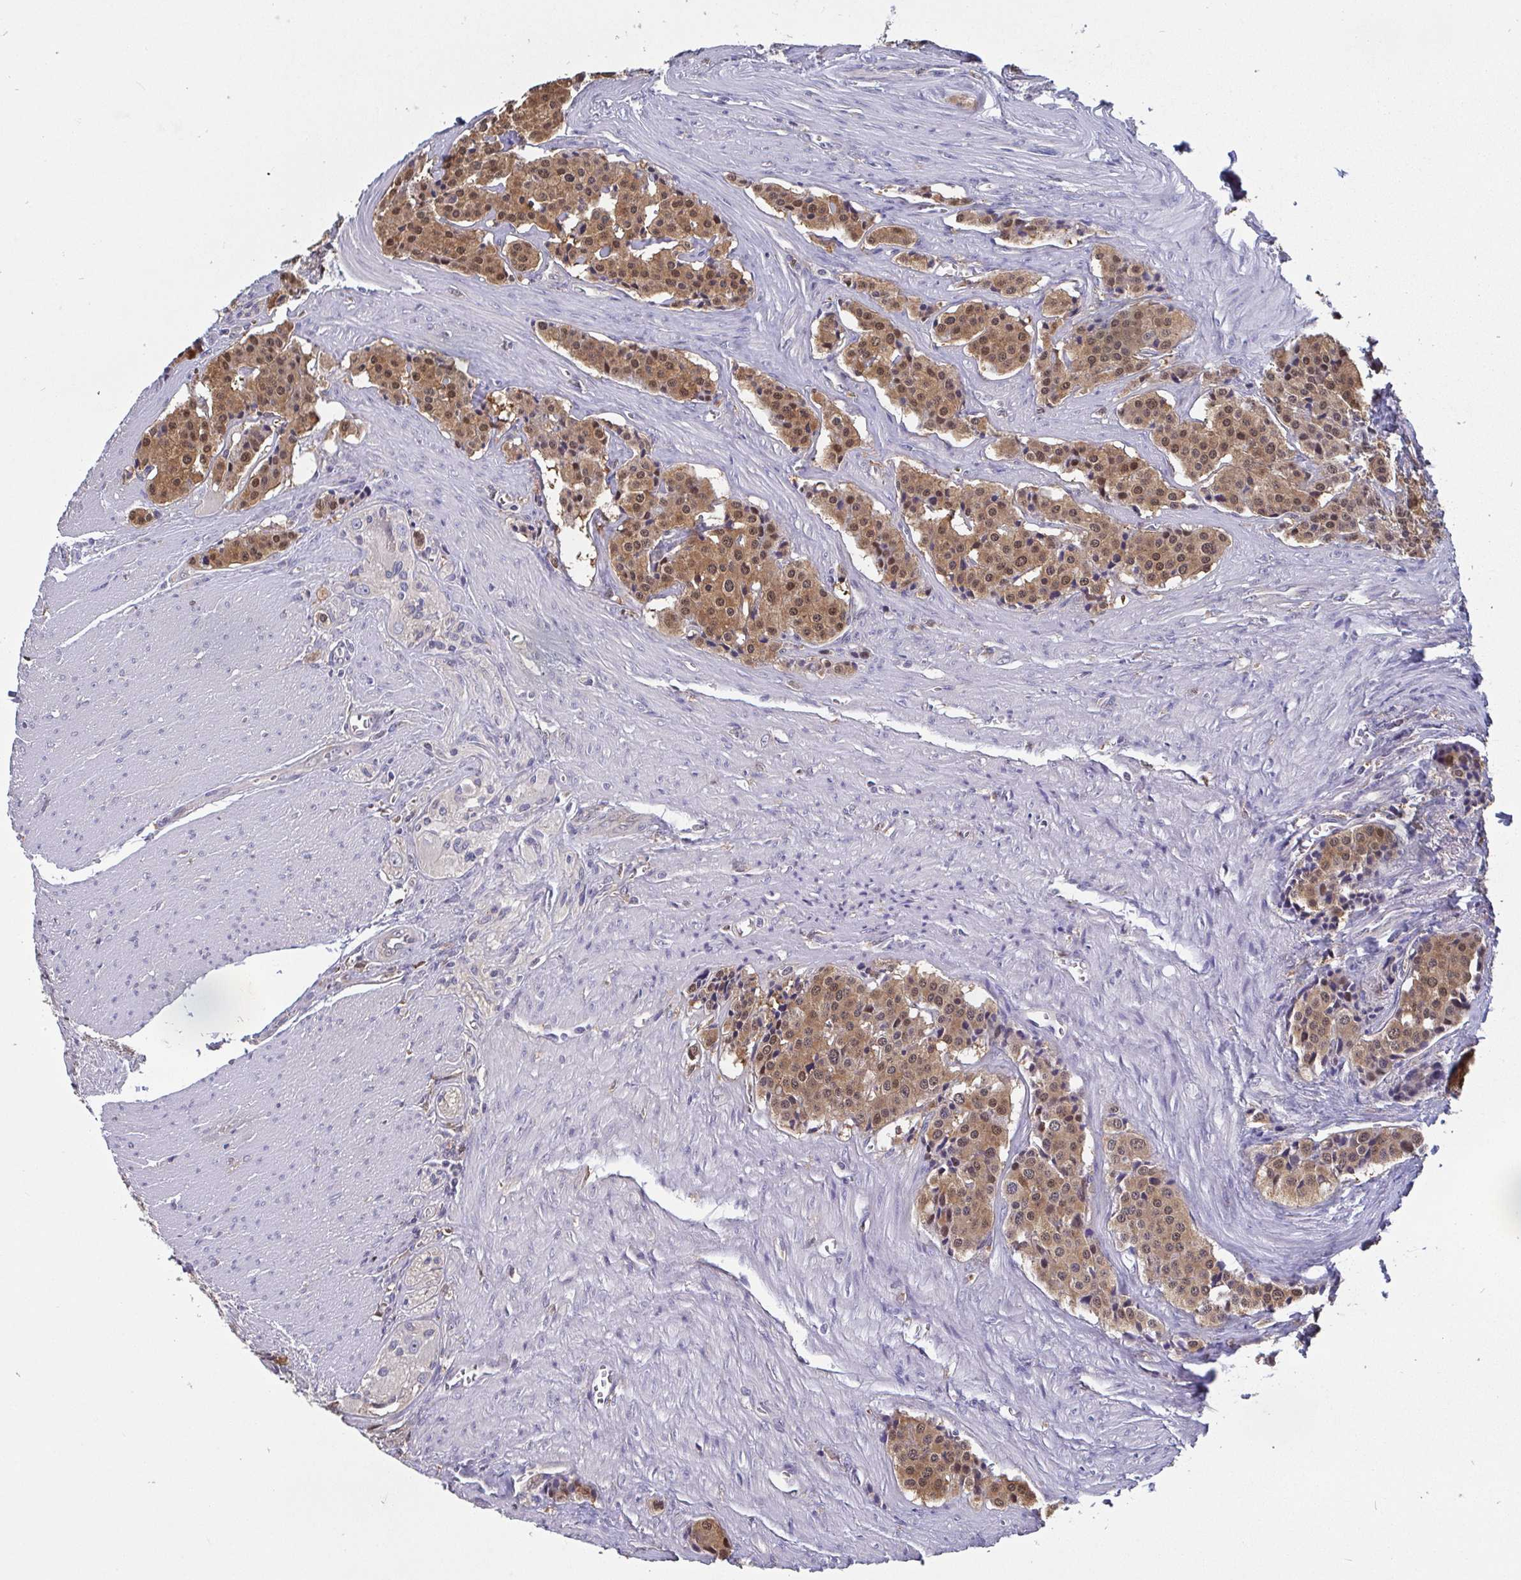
{"staining": {"intensity": "moderate", "quantity": ">75%", "location": "cytoplasmic/membranous,nuclear"}, "tissue": "carcinoid", "cell_type": "Tumor cells", "image_type": "cancer", "snomed": [{"axis": "morphology", "description": "Carcinoid, malignant, NOS"}, {"axis": "topography", "description": "Small intestine"}], "caption": "Brown immunohistochemical staining in human malignant carcinoid exhibits moderate cytoplasmic/membranous and nuclear positivity in about >75% of tumor cells. Nuclei are stained in blue.", "gene": "IDH1", "patient": {"sex": "male", "age": 73}}